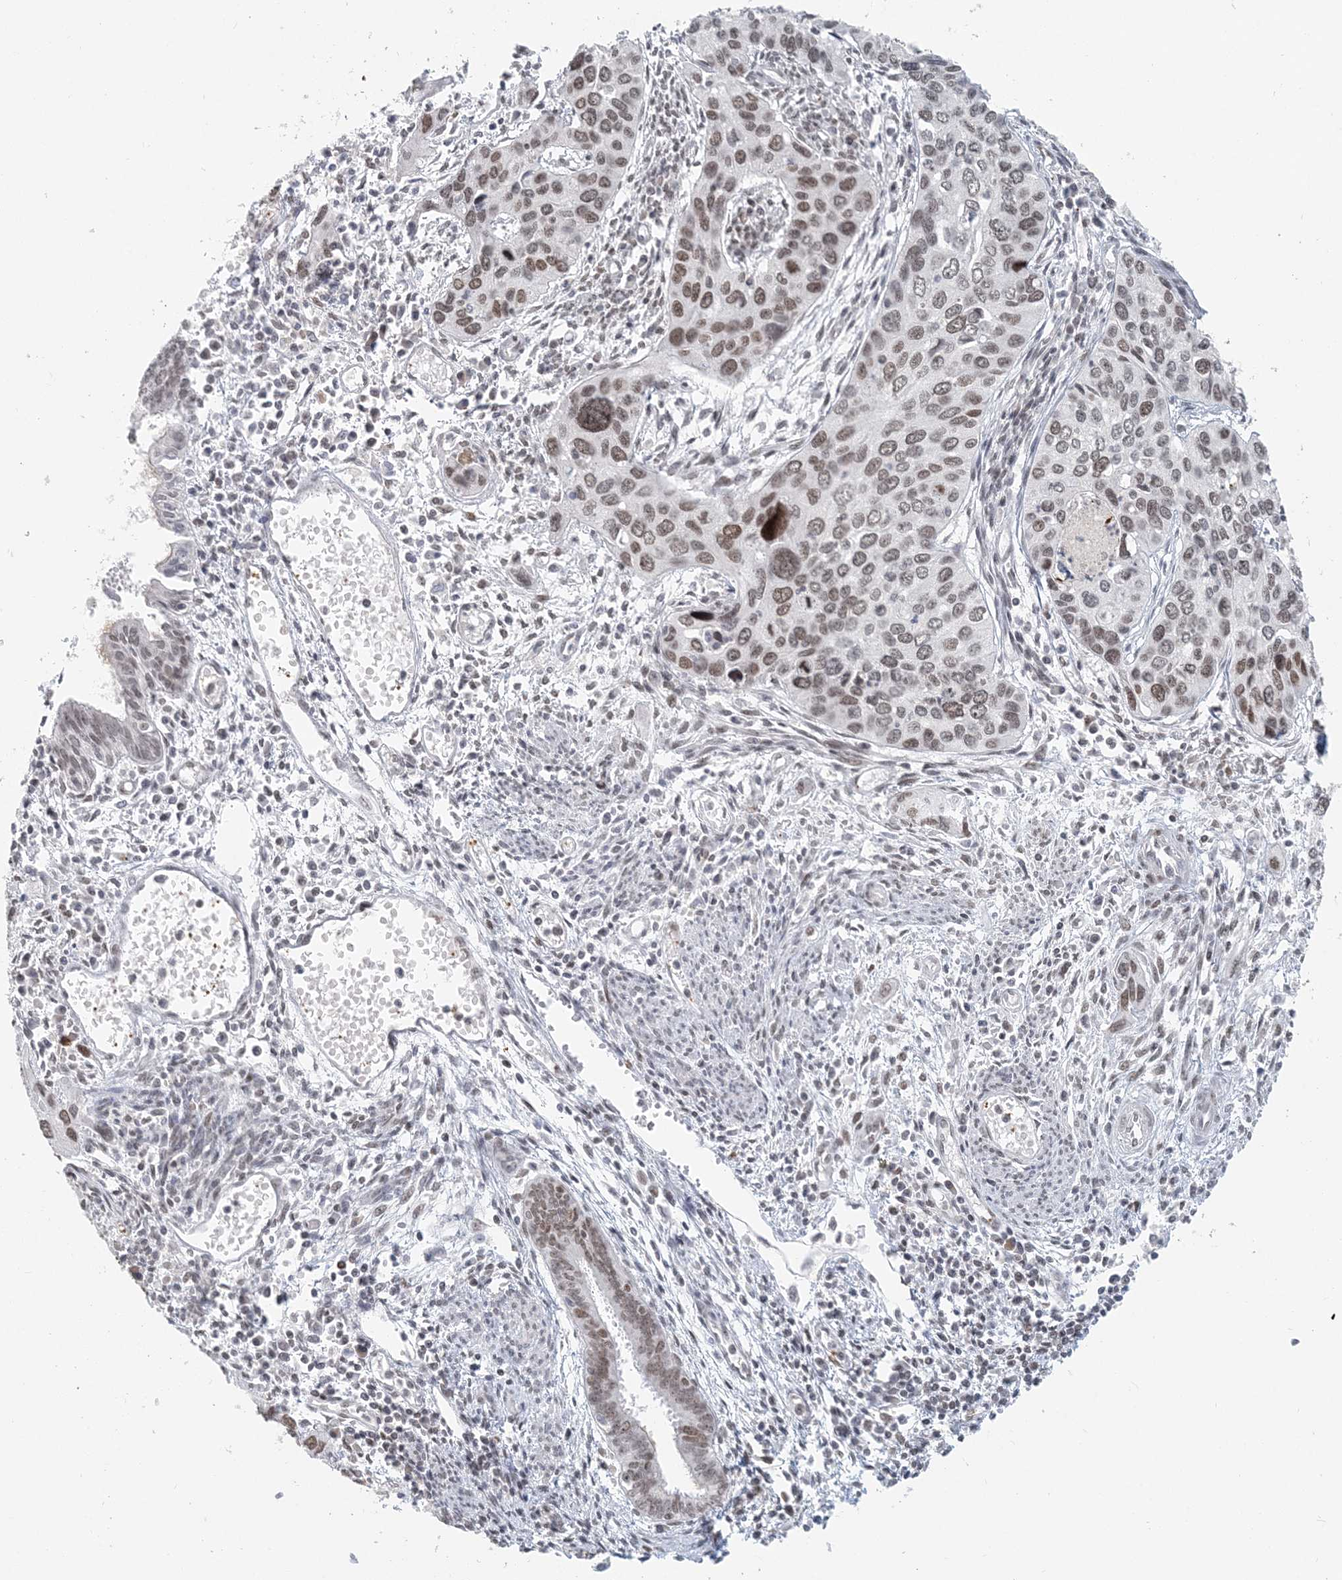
{"staining": {"intensity": "moderate", "quantity": ">75%", "location": "nuclear"}, "tissue": "cervical cancer", "cell_type": "Tumor cells", "image_type": "cancer", "snomed": [{"axis": "morphology", "description": "Squamous cell carcinoma, NOS"}, {"axis": "topography", "description": "Cervix"}], "caption": "Moderate nuclear positivity is identified in approximately >75% of tumor cells in squamous cell carcinoma (cervical).", "gene": "BAZ1B", "patient": {"sex": "female", "age": 55}}